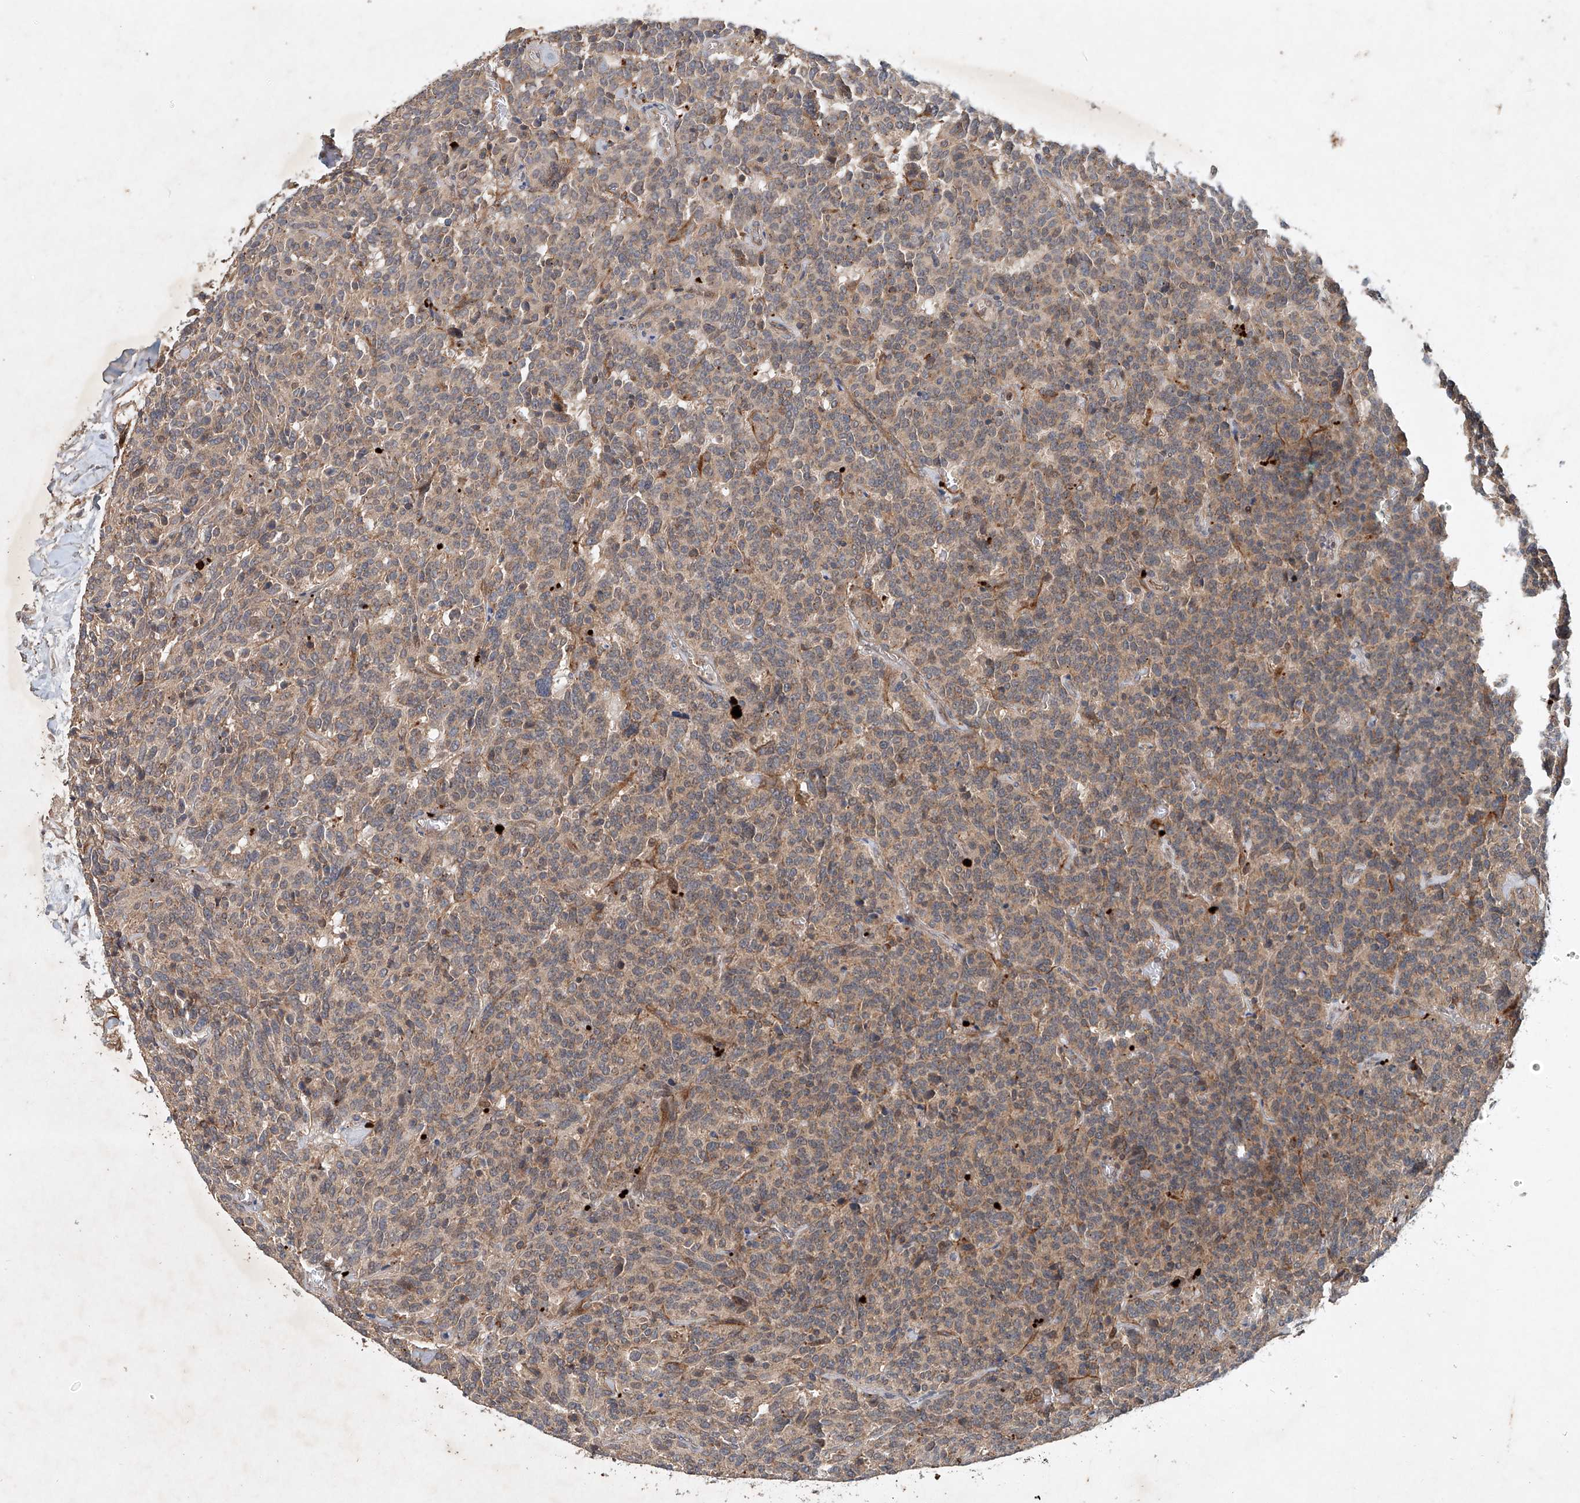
{"staining": {"intensity": "weak", "quantity": ">75%", "location": "cytoplasmic/membranous"}, "tissue": "carcinoid", "cell_type": "Tumor cells", "image_type": "cancer", "snomed": [{"axis": "morphology", "description": "Carcinoid, malignant, NOS"}, {"axis": "topography", "description": "Lung"}], "caption": "Carcinoid was stained to show a protein in brown. There is low levels of weak cytoplasmic/membranous staining in approximately >75% of tumor cells.", "gene": "IER5", "patient": {"sex": "female", "age": 46}}